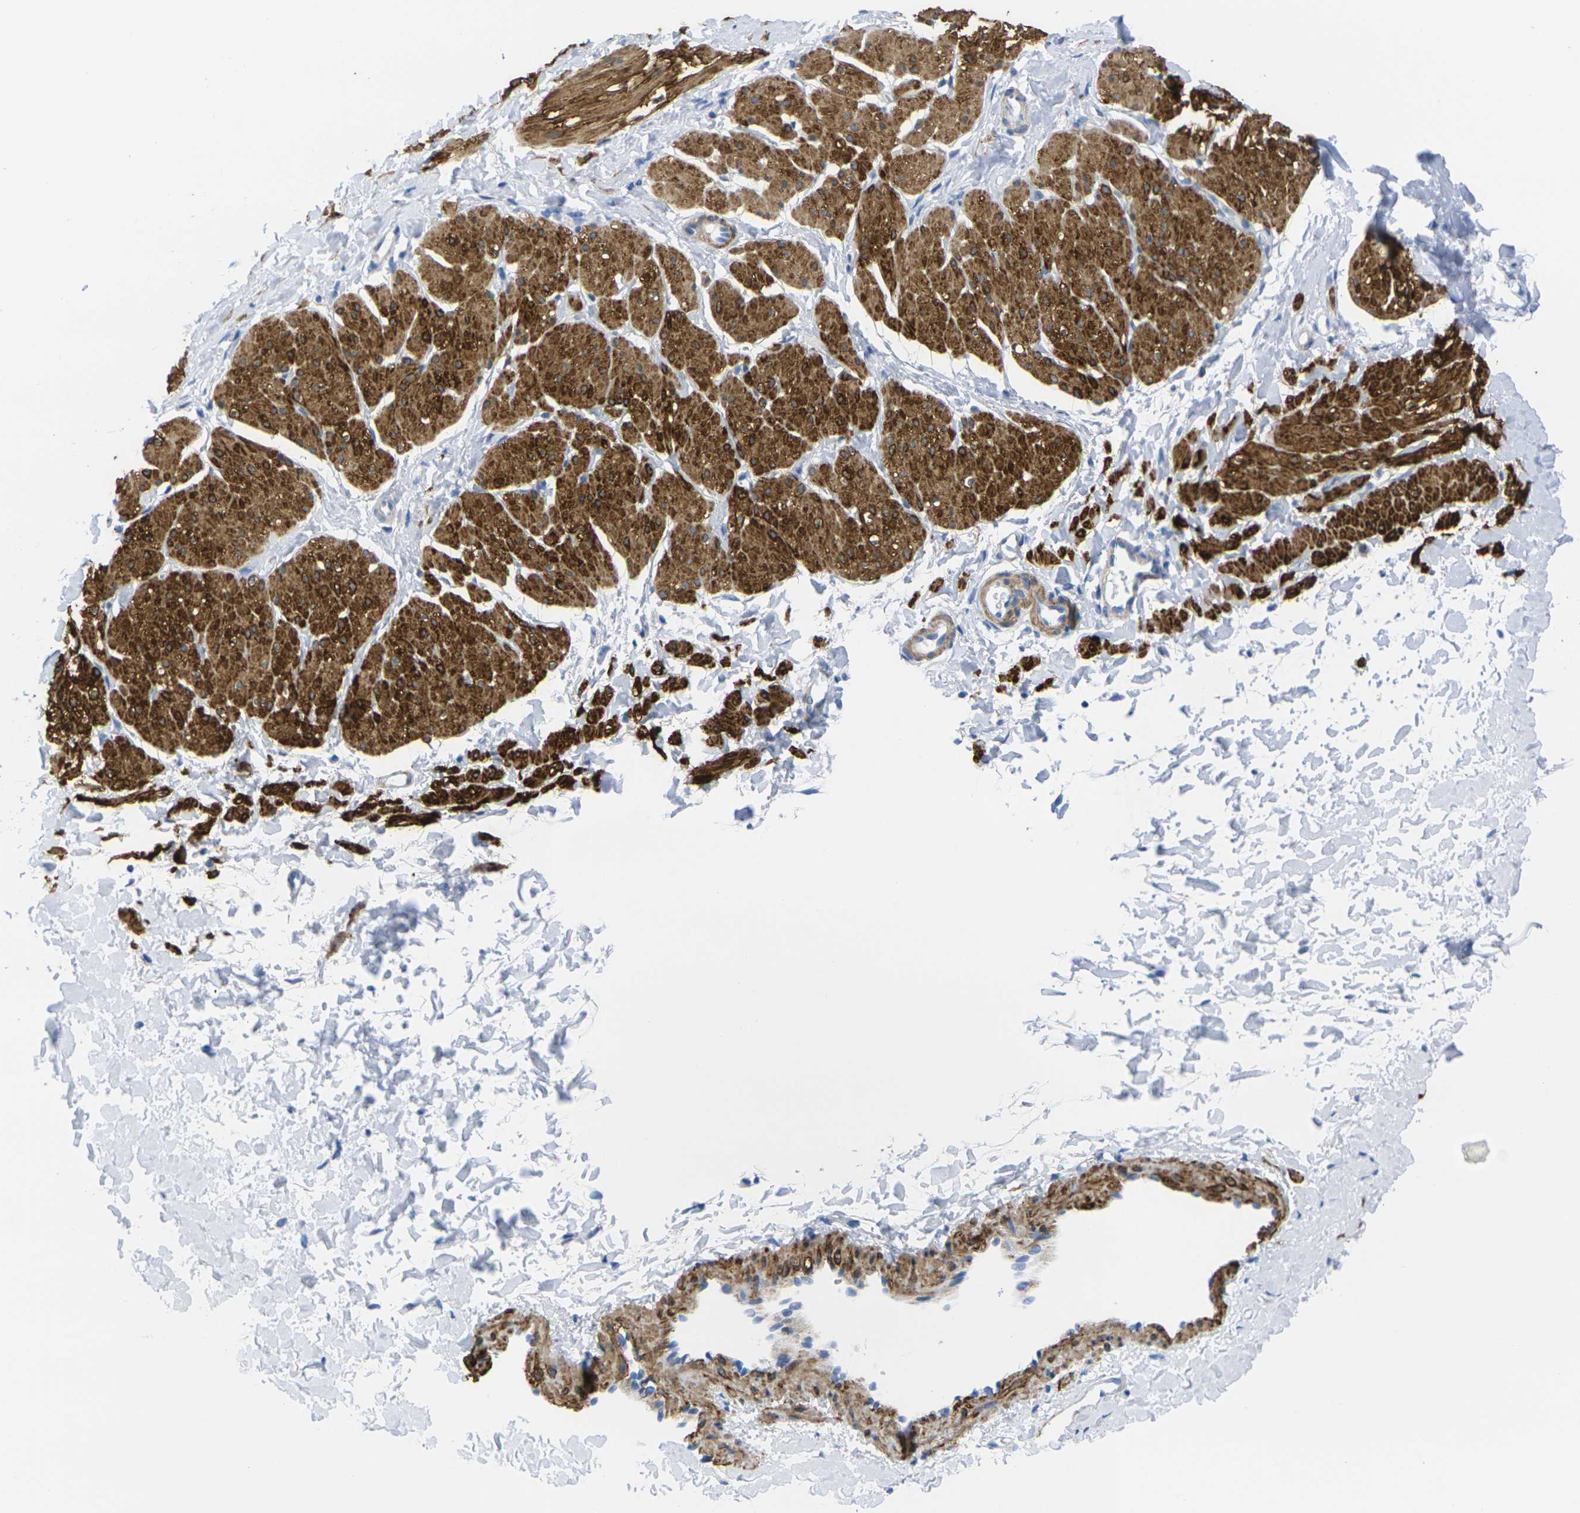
{"staining": {"intensity": "strong", "quantity": ">75%", "location": "cytoplasmic/membranous"}, "tissue": "smooth muscle", "cell_type": "Smooth muscle cells", "image_type": "normal", "snomed": [{"axis": "morphology", "description": "Normal tissue, NOS"}, {"axis": "topography", "description": "Smooth muscle"}], "caption": "Strong cytoplasmic/membranous expression for a protein is identified in about >75% of smooth muscle cells of benign smooth muscle using immunohistochemistry (IHC).", "gene": "CNN1", "patient": {"sex": "male", "age": 16}}